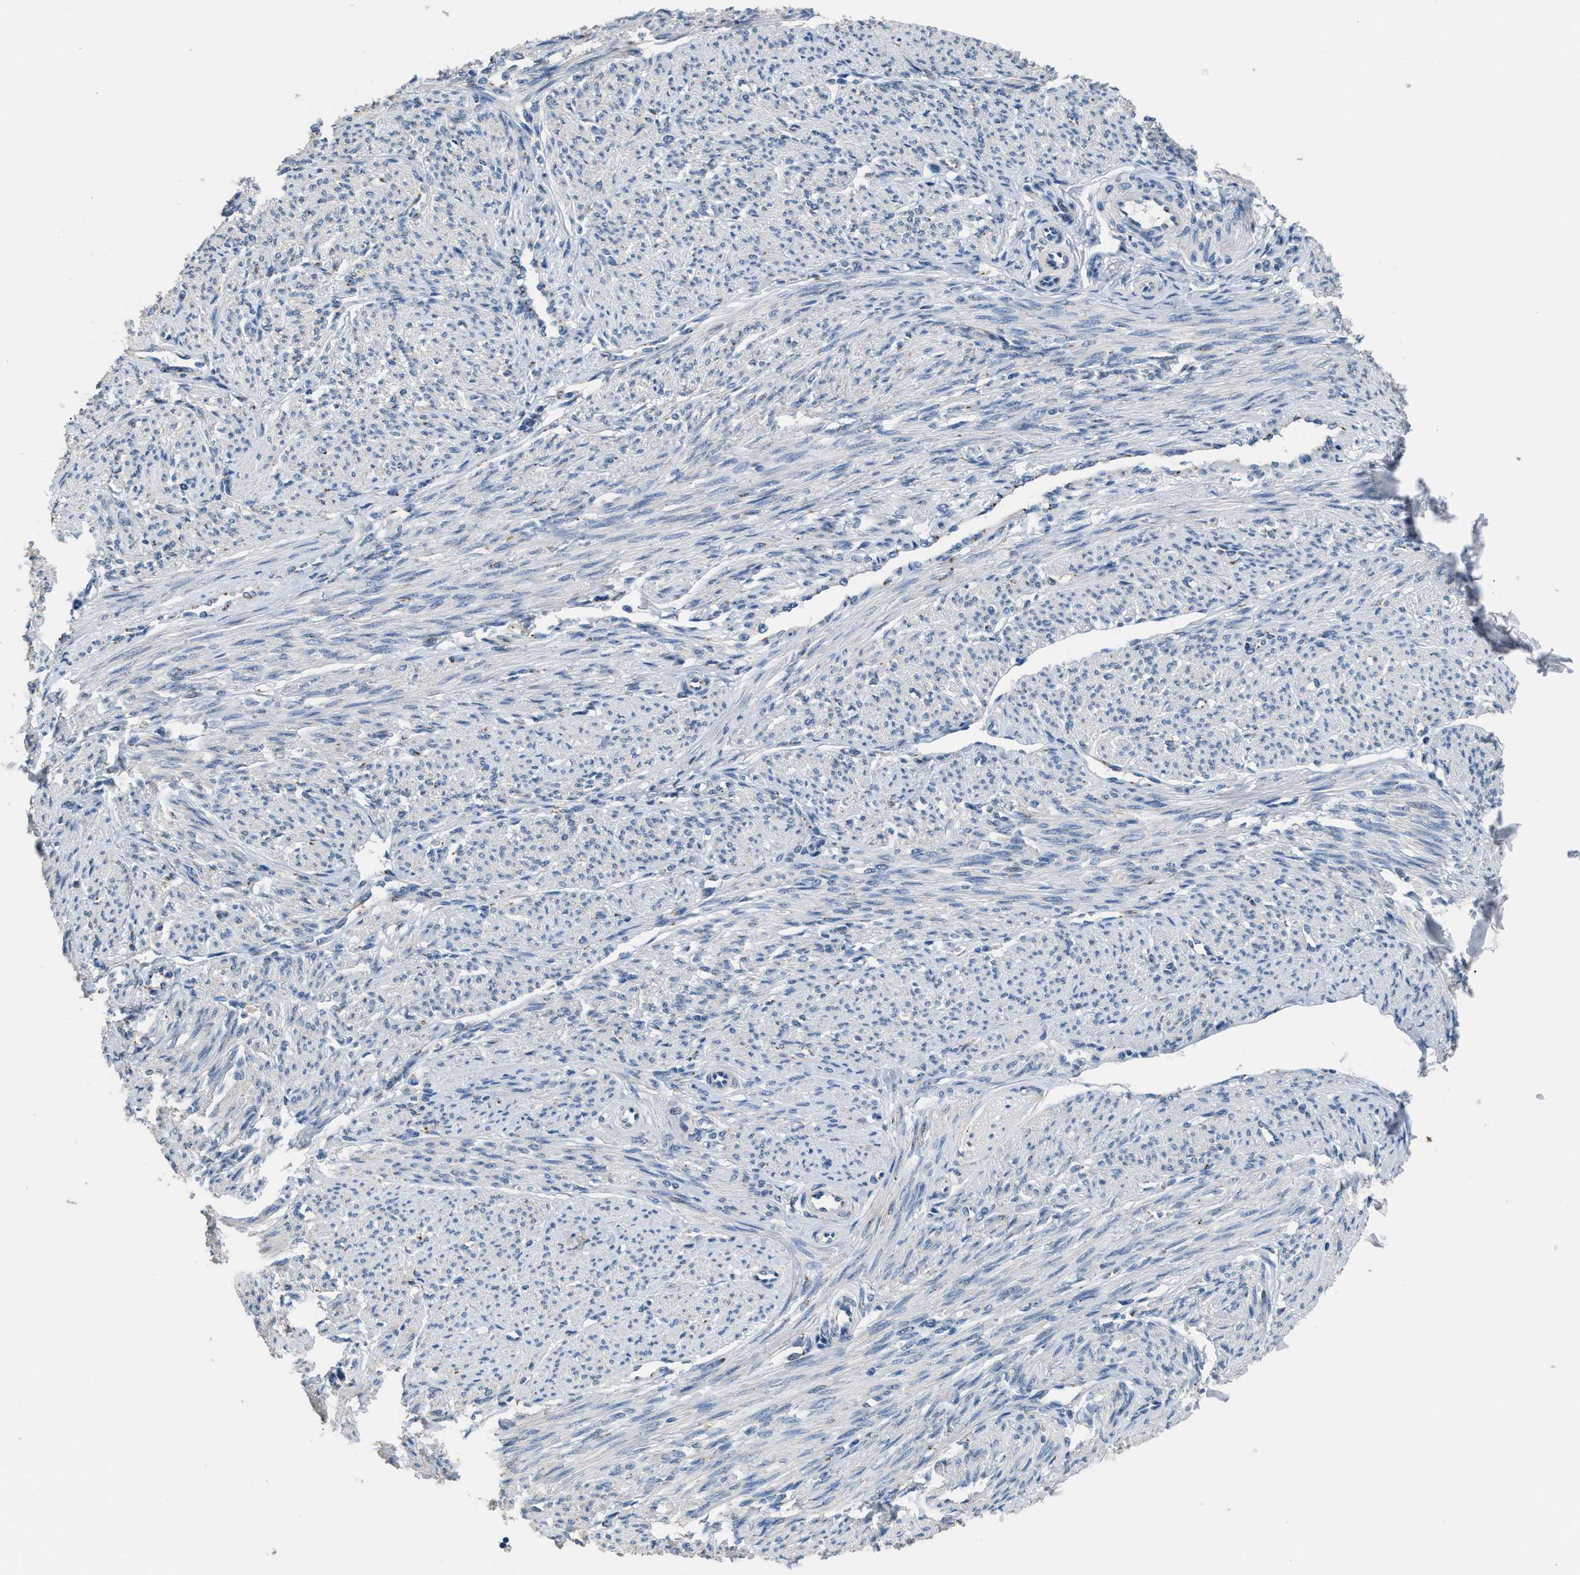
{"staining": {"intensity": "negative", "quantity": "none", "location": "none"}, "tissue": "smooth muscle", "cell_type": "Smooth muscle cells", "image_type": "normal", "snomed": [{"axis": "morphology", "description": "Normal tissue, NOS"}, {"axis": "topography", "description": "Smooth muscle"}], "caption": "A high-resolution image shows IHC staining of unremarkable smooth muscle, which demonstrates no significant expression in smooth muscle cells.", "gene": "GOLM1", "patient": {"sex": "female", "age": 65}}